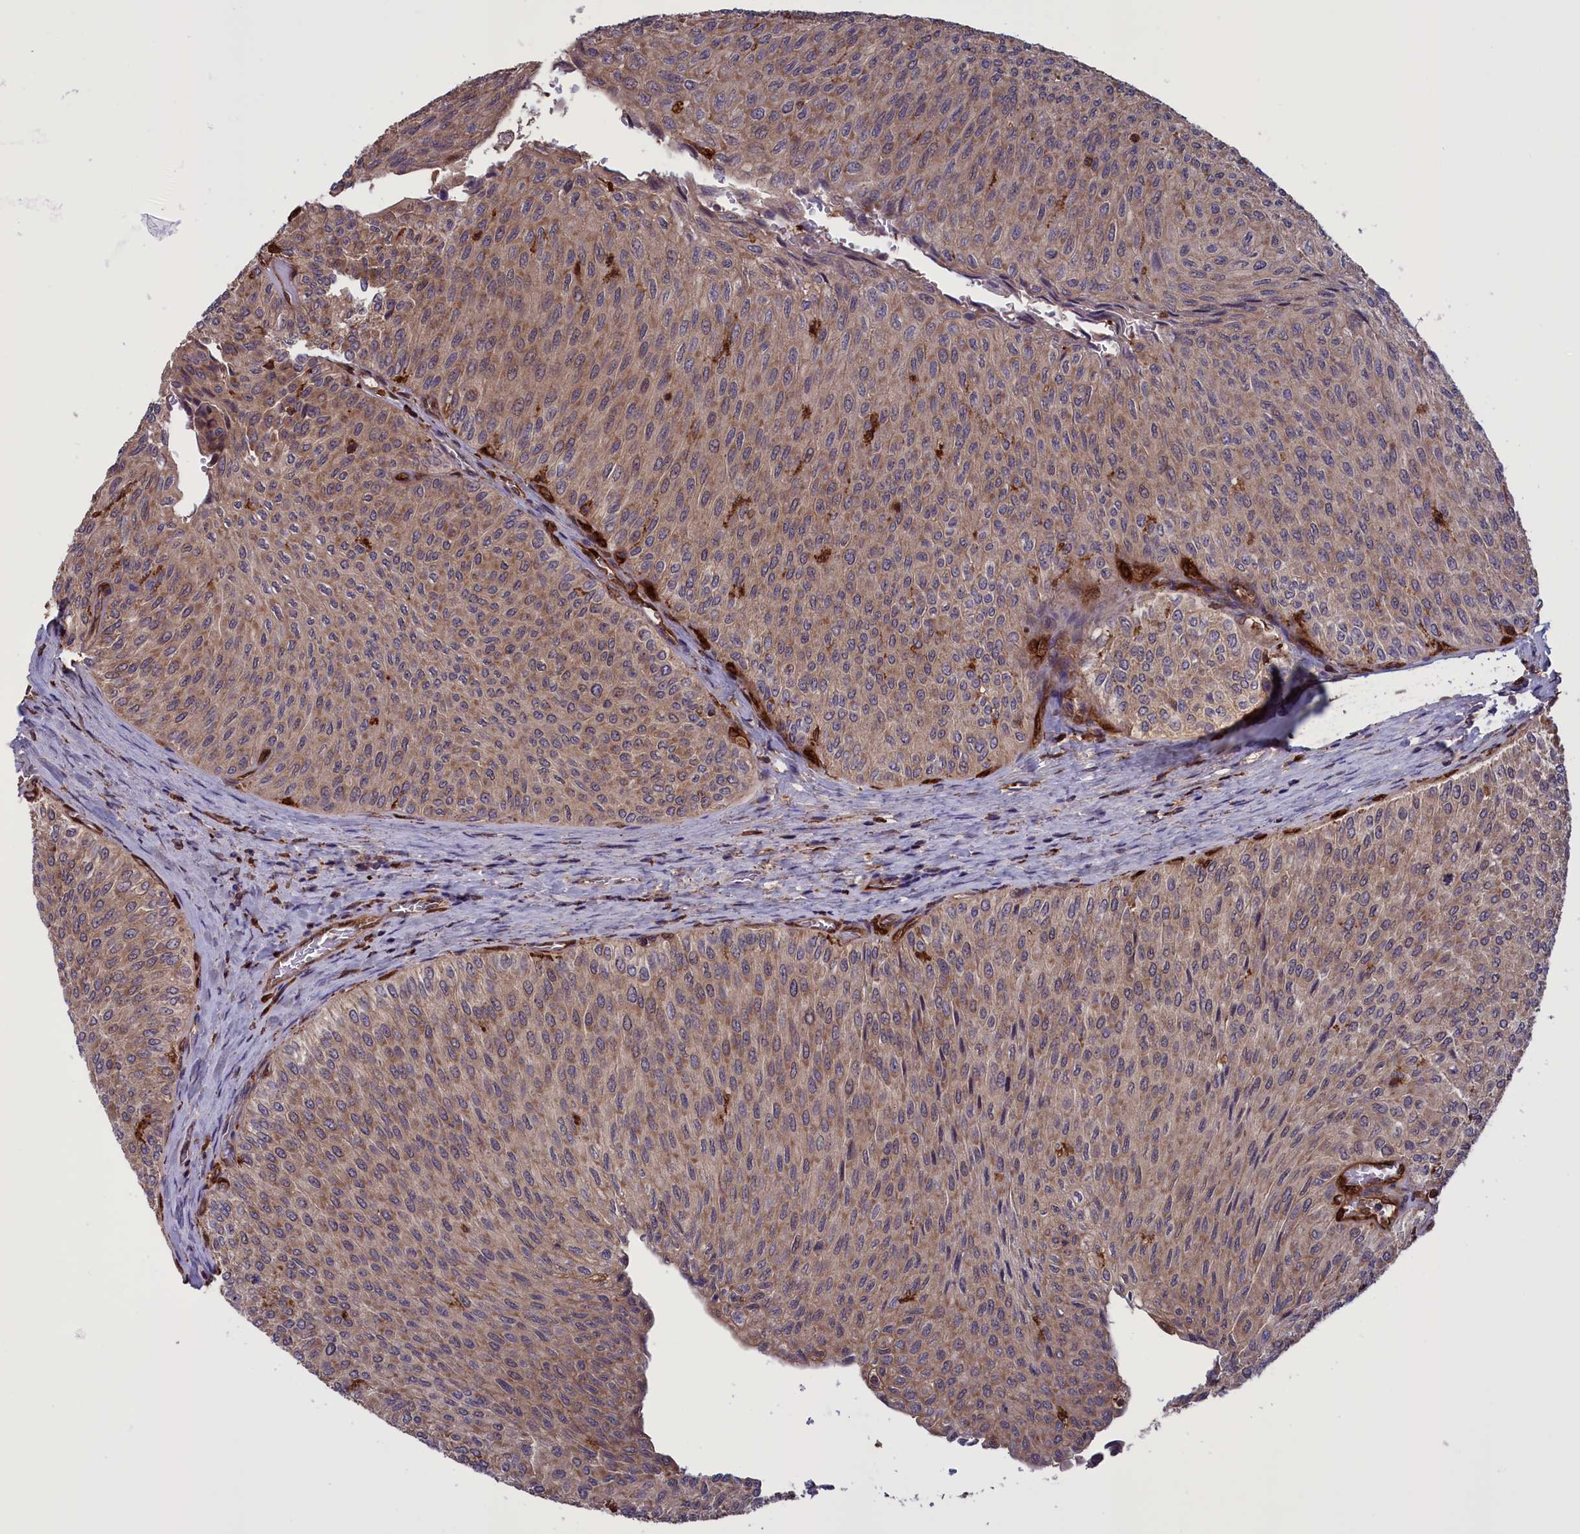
{"staining": {"intensity": "moderate", "quantity": ">75%", "location": "cytoplasmic/membranous"}, "tissue": "urothelial cancer", "cell_type": "Tumor cells", "image_type": "cancer", "snomed": [{"axis": "morphology", "description": "Urothelial carcinoma, Low grade"}, {"axis": "topography", "description": "Urinary bladder"}], "caption": "Tumor cells demonstrate moderate cytoplasmic/membranous staining in approximately >75% of cells in urothelial carcinoma (low-grade). Nuclei are stained in blue.", "gene": "ARHGAP18", "patient": {"sex": "male", "age": 78}}